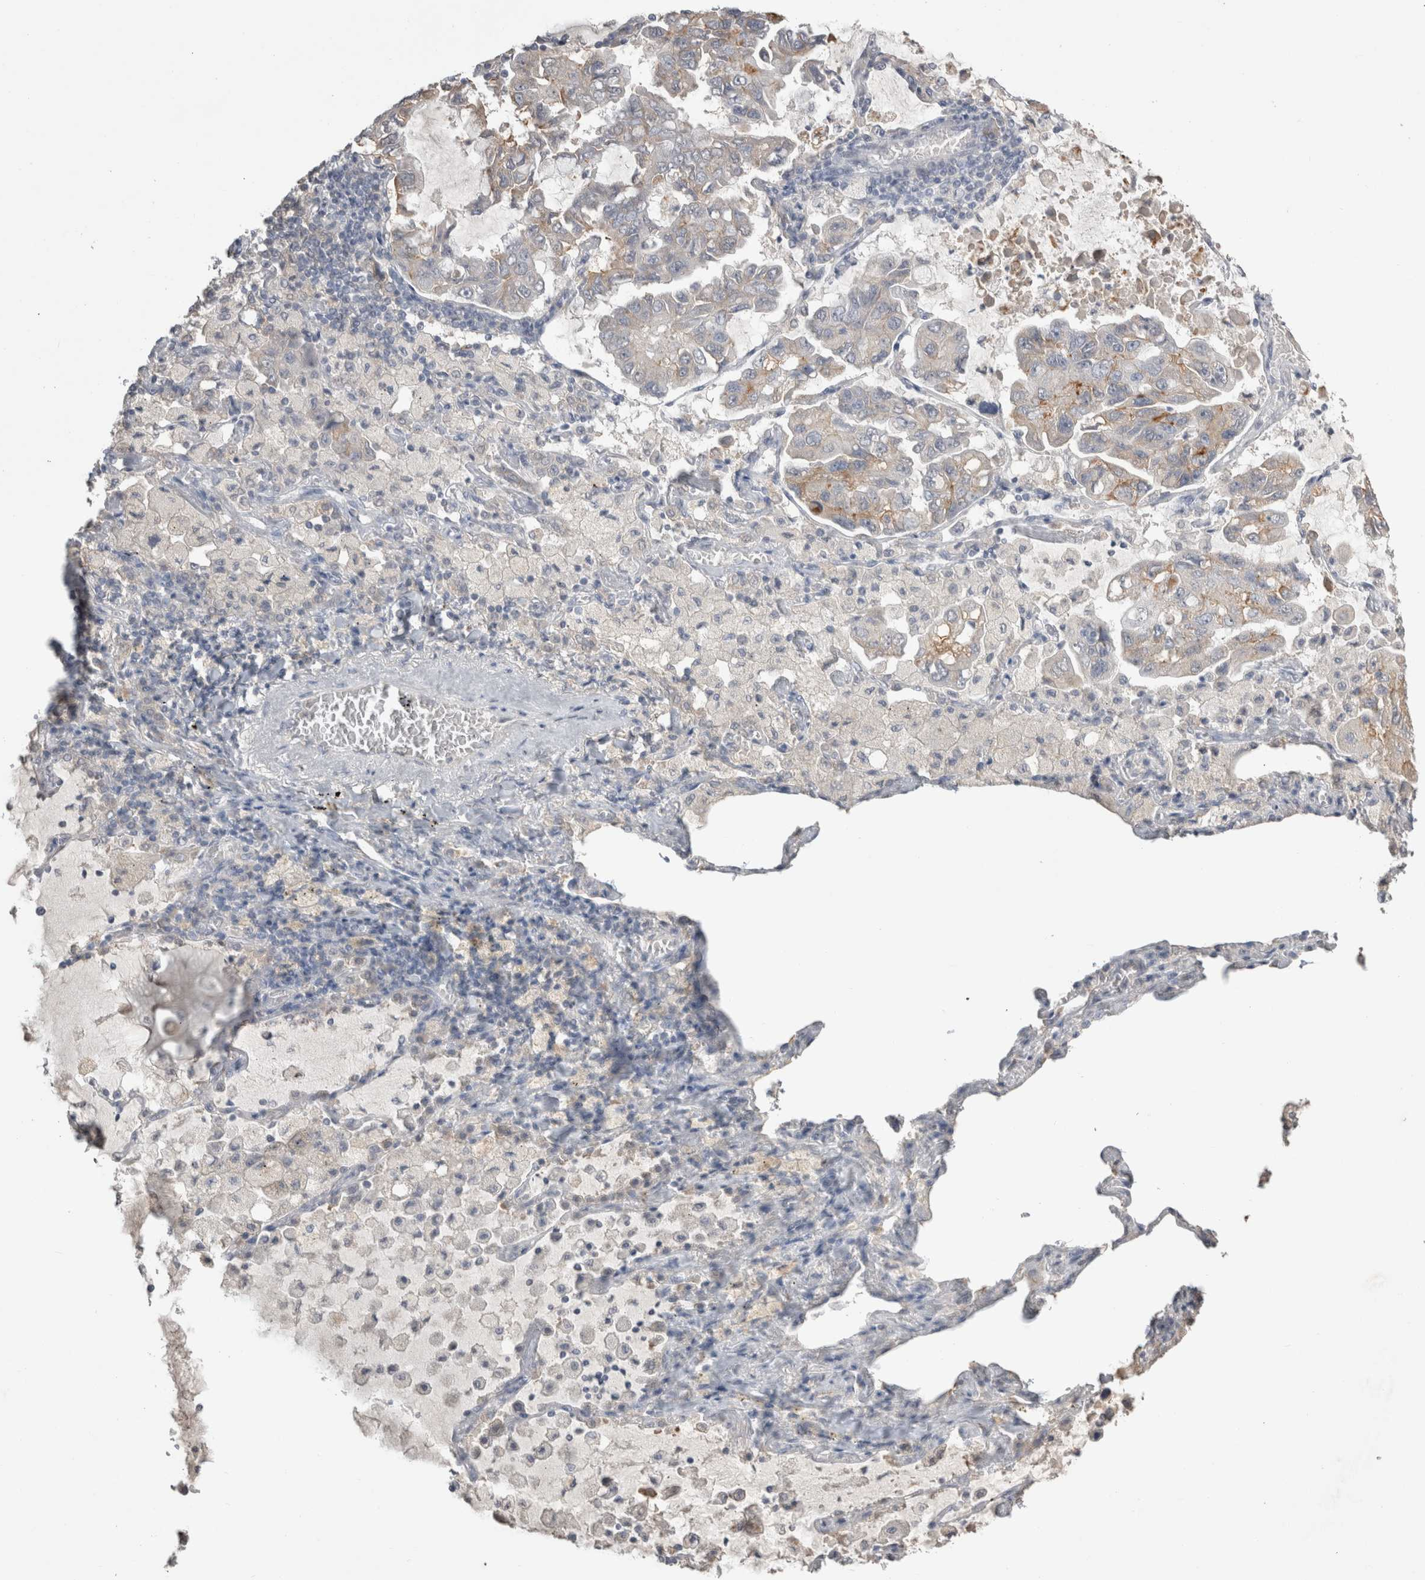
{"staining": {"intensity": "weak", "quantity": "<25%", "location": "cytoplasmic/membranous"}, "tissue": "lung cancer", "cell_type": "Tumor cells", "image_type": "cancer", "snomed": [{"axis": "morphology", "description": "Adenocarcinoma, NOS"}, {"axis": "topography", "description": "Lung"}], "caption": "The immunohistochemistry micrograph has no significant expression in tumor cells of lung cancer (adenocarcinoma) tissue. (Brightfield microscopy of DAB IHC at high magnification).", "gene": "NAALADL2", "patient": {"sex": "male", "age": 64}}